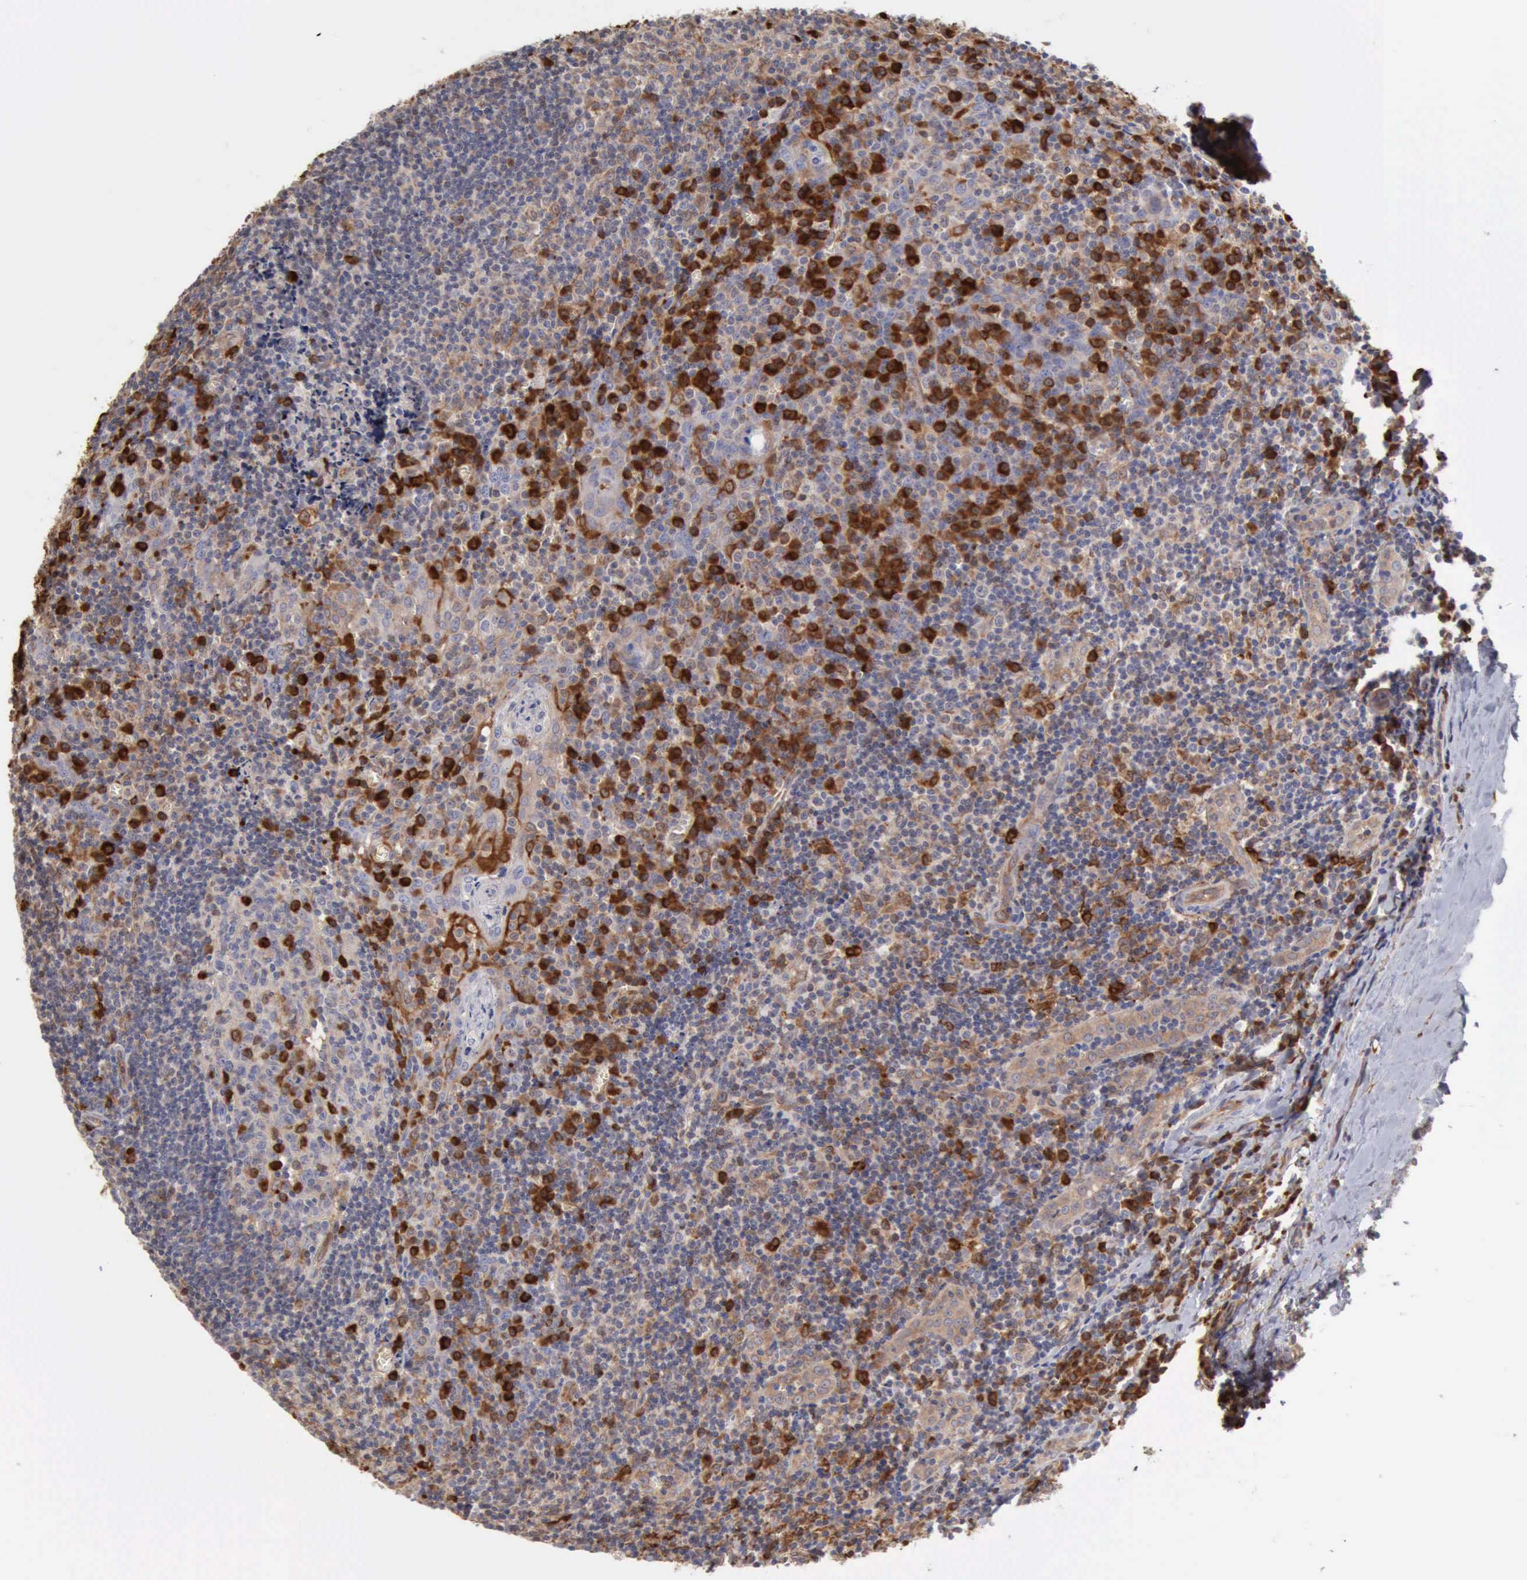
{"staining": {"intensity": "weak", "quantity": "25%-75%", "location": "cytoplasmic/membranous"}, "tissue": "tonsil", "cell_type": "Germinal center cells", "image_type": "normal", "snomed": [{"axis": "morphology", "description": "Normal tissue, NOS"}, {"axis": "topography", "description": "Tonsil"}], "caption": "Weak cytoplasmic/membranous positivity for a protein is appreciated in approximately 25%-75% of germinal center cells of benign tonsil using immunohistochemistry (IHC).", "gene": "APOL2", "patient": {"sex": "male", "age": 20}}